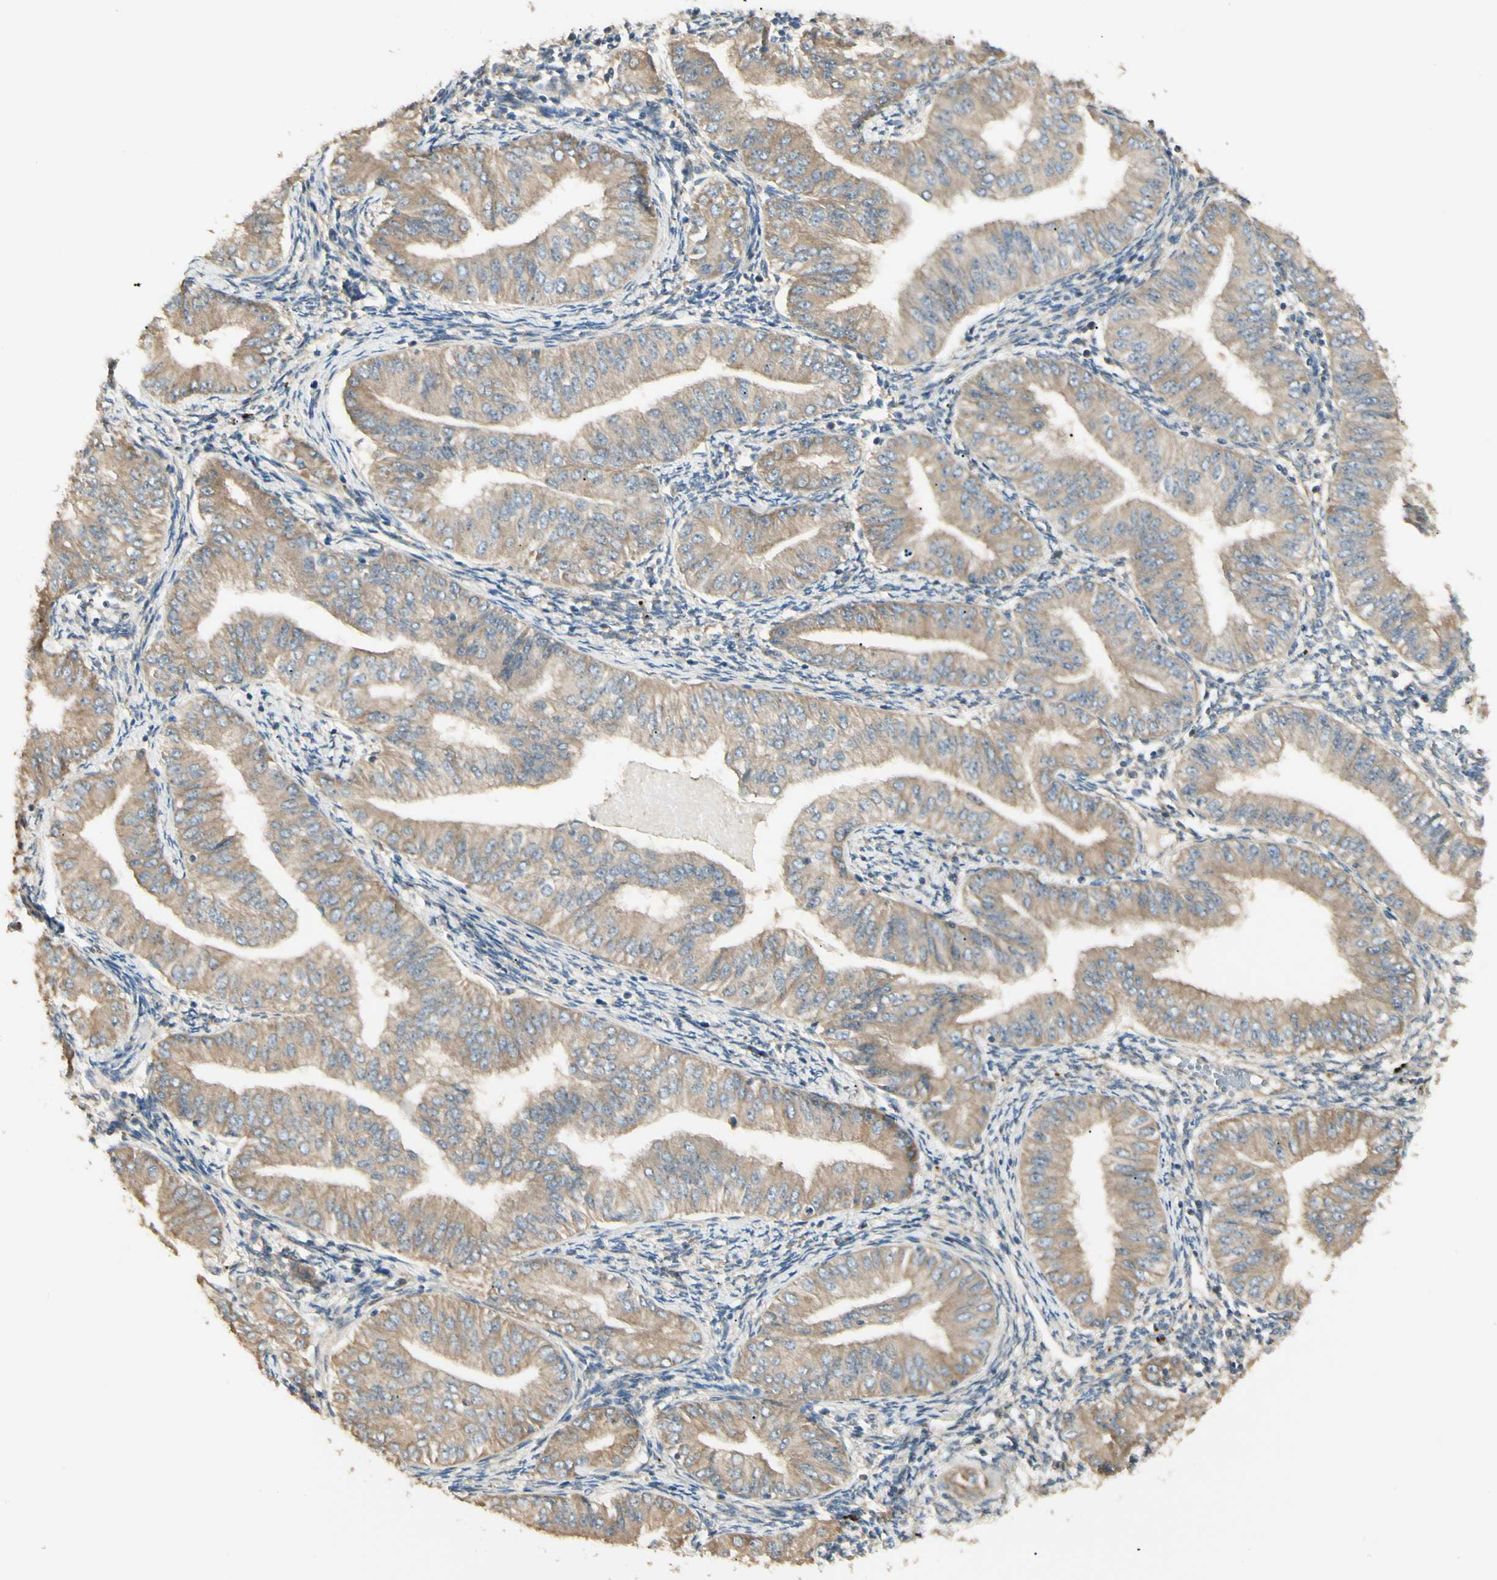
{"staining": {"intensity": "moderate", "quantity": ">75%", "location": "cytoplasmic/membranous"}, "tissue": "endometrial cancer", "cell_type": "Tumor cells", "image_type": "cancer", "snomed": [{"axis": "morphology", "description": "Normal tissue, NOS"}, {"axis": "morphology", "description": "Adenocarcinoma, NOS"}, {"axis": "topography", "description": "Endometrium"}], "caption": "This image shows immunohistochemistry staining of endometrial cancer (adenocarcinoma), with medium moderate cytoplasmic/membranous expression in about >75% of tumor cells.", "gene": "IRAG1", "patient": {"sex": "female", "age": 53}}